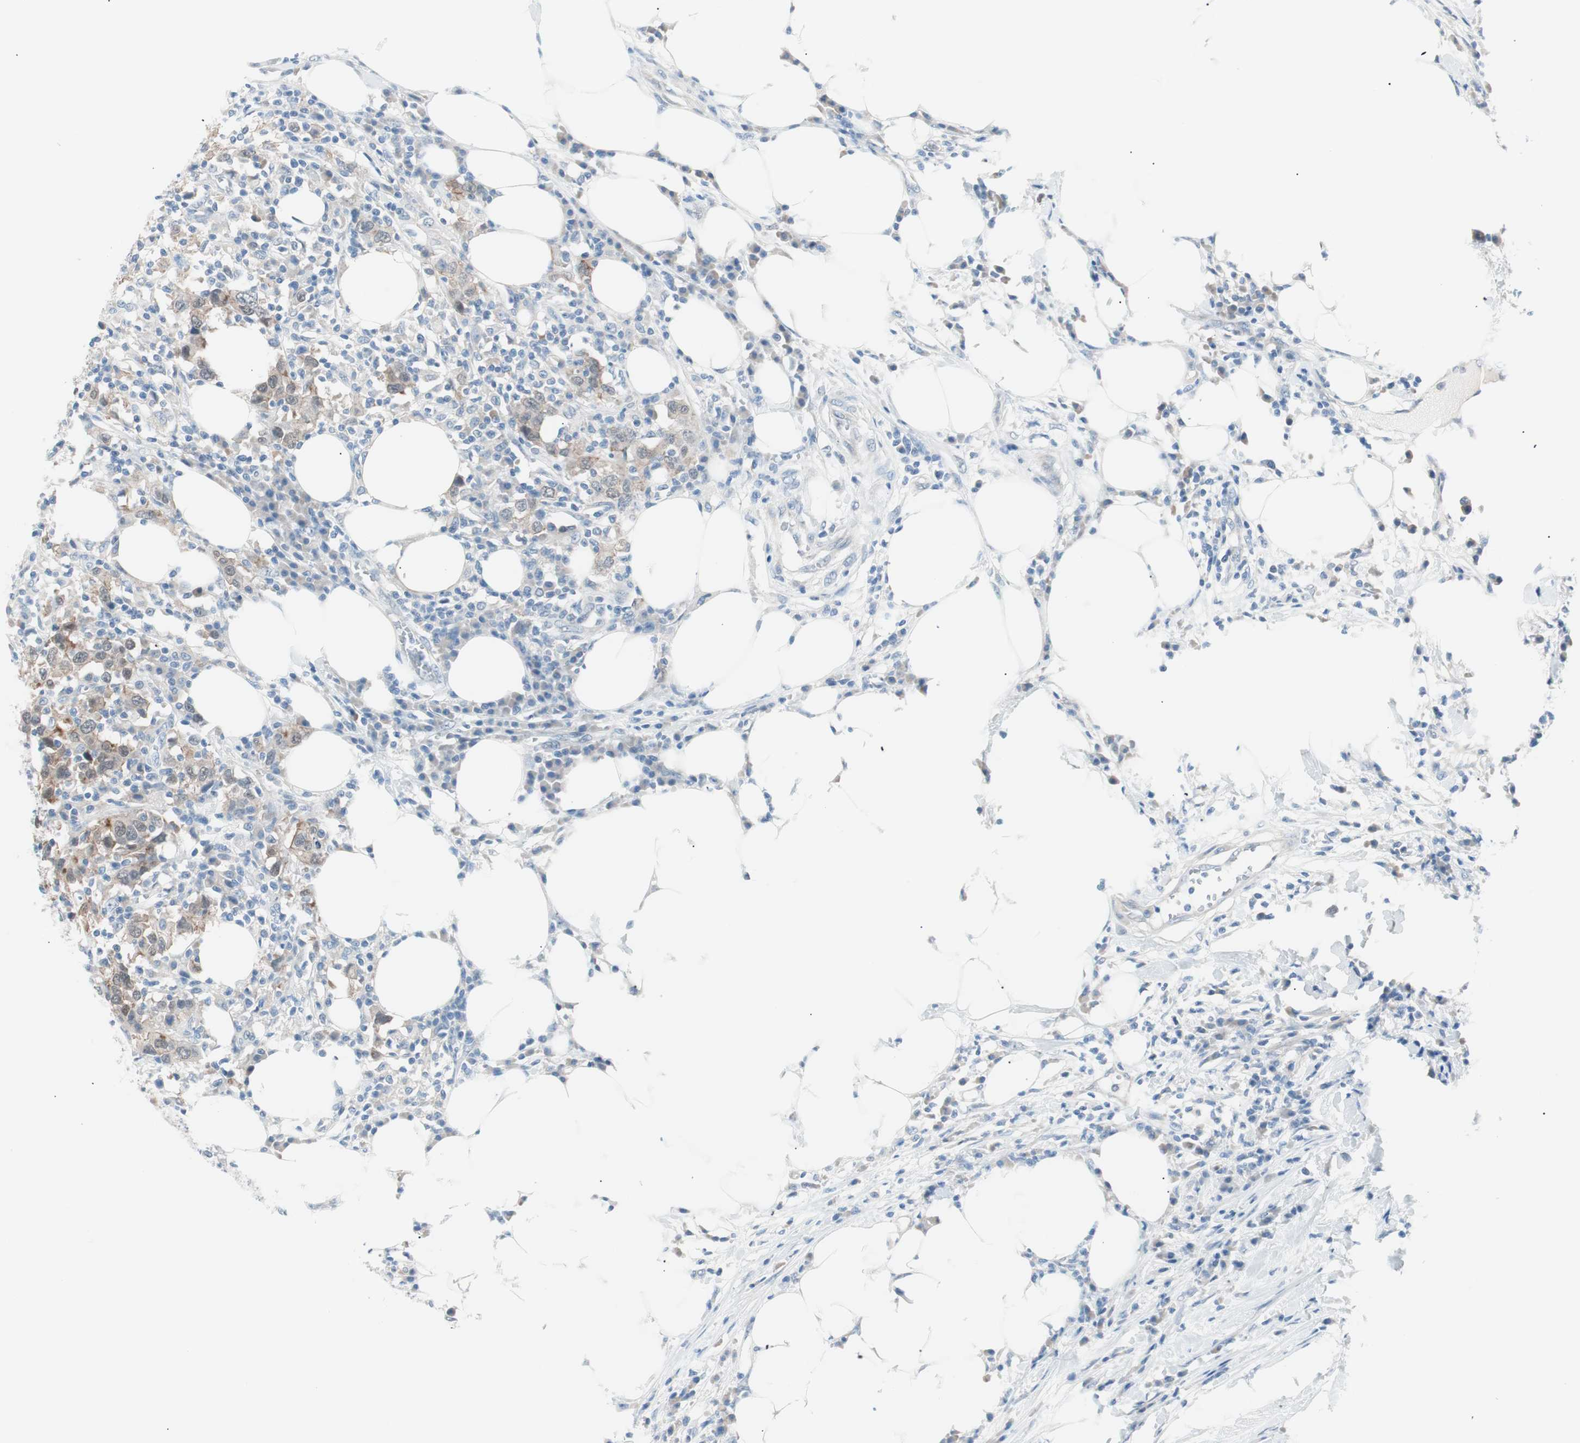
{"staining": {"intensity": "moderate", "quantity": ">75%", "location": "cytoplasmic/membranous"}, "tissue": "urothelial cancer", "cell_type": "Tumor cells", "image_type": "cancer", "snomed": [{"axis": "morphology", "description": "Urothelial carcinoma, High grade"}, {"axis": "topography", "description": "Urinary bladder"}], "caption": "This is a histology image of IHC staining of urothelial cancer, which shows moderate staining in the cytoplasmic/membranous of tumor cells.", "gene": "VIL1", "patient": {"sex": "male", "age": 61}}